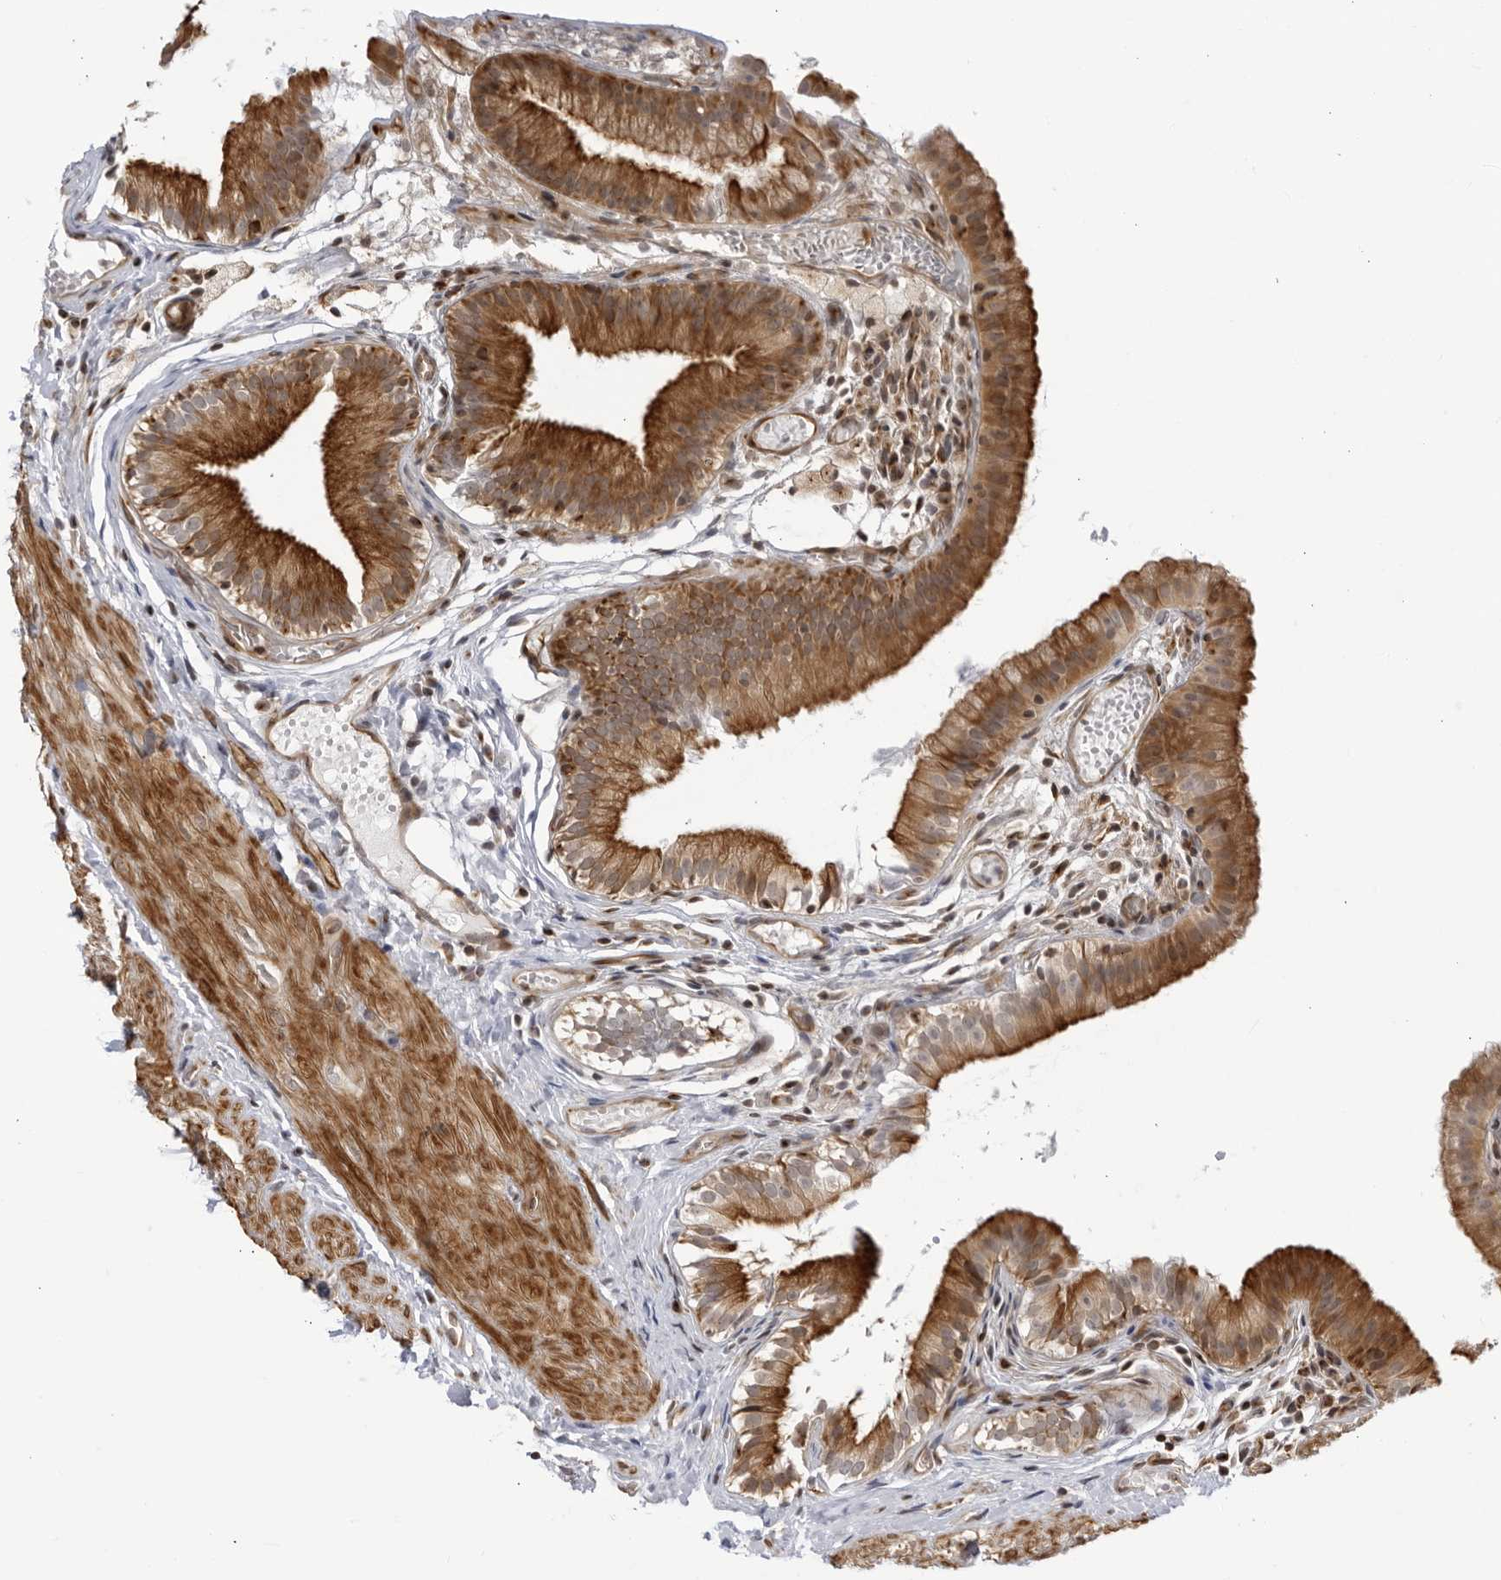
{"staining": {"intensity": "strong", "quantity": ">75%", "location": "cytoplasmic/membranous"}, "tissue": "gallbladder", "cell_type": "Glandular cells", "image_type": "normal", "snomed": [{"axis": "morphology", "description": "Normal tissue, NOS"}, {"axis": "topography", "description": "Gallbladder"}], "caption": "The immunohistochemical stain highlights strong cytoplasmic/membranous expression in glandular cells of unremarkable gallbladder. (Stains: DAB in brown, nuclei in blue, Microscopy: brightfield microscopy at high magnification).", "gene": "CNBD1", "patient": {"sex": "female", "age": 26}}